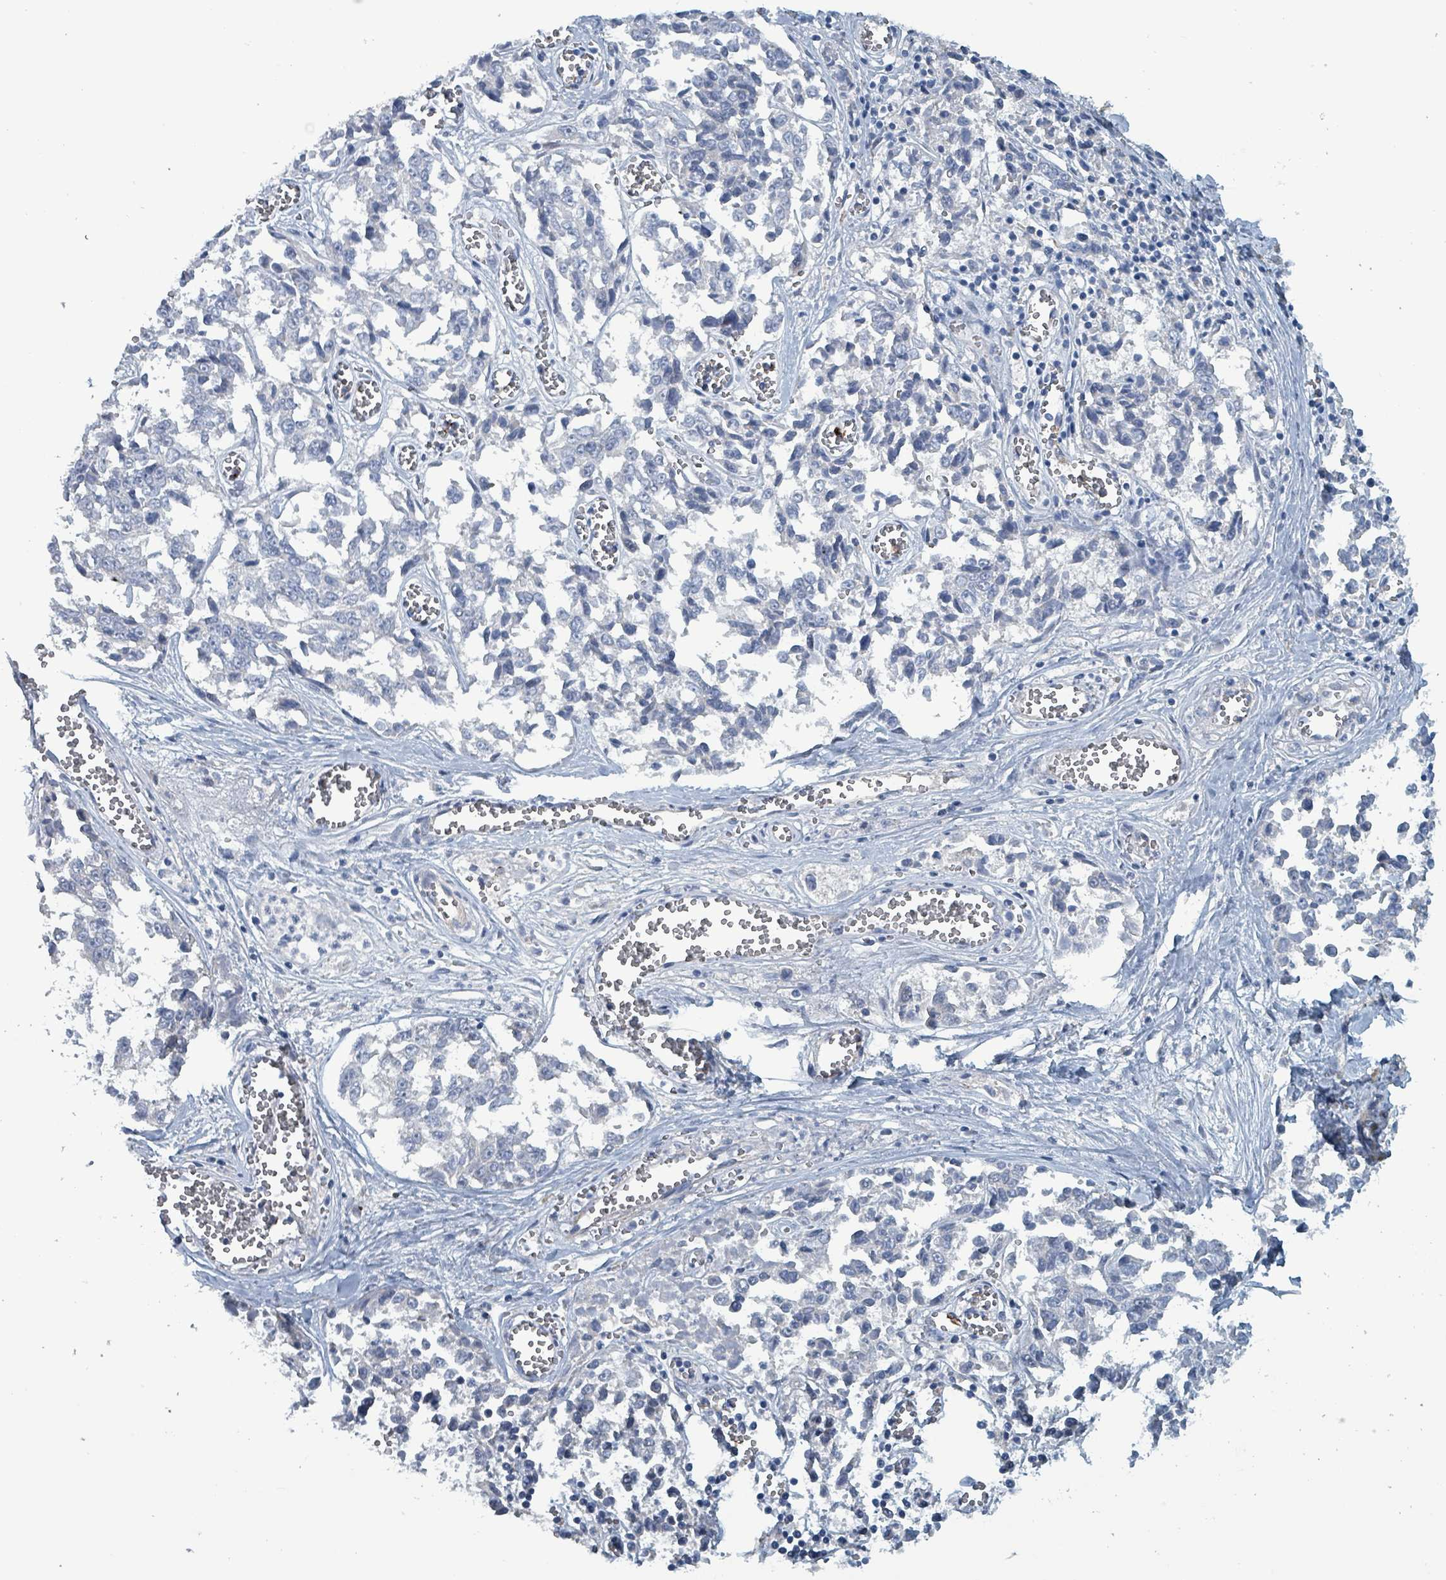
{"staining": {"intensity": "negative", "quantity": "none", "location": "none"}, "tissue": "melanoma", "cell_type": "Tumor cells", "image_type": "cancer", "snomed": [{"axis": "morphology", "description": "Malignant melanoma, NOS"}, {"axis": "topography", "description": "Skin"}], "caption": "An IHC image of malignant melanoma is shown. There is no staining in tumor cells of malignant melanoma.", "gene": "TAAR5", "patient": {"sex": "female", "age": 64}}